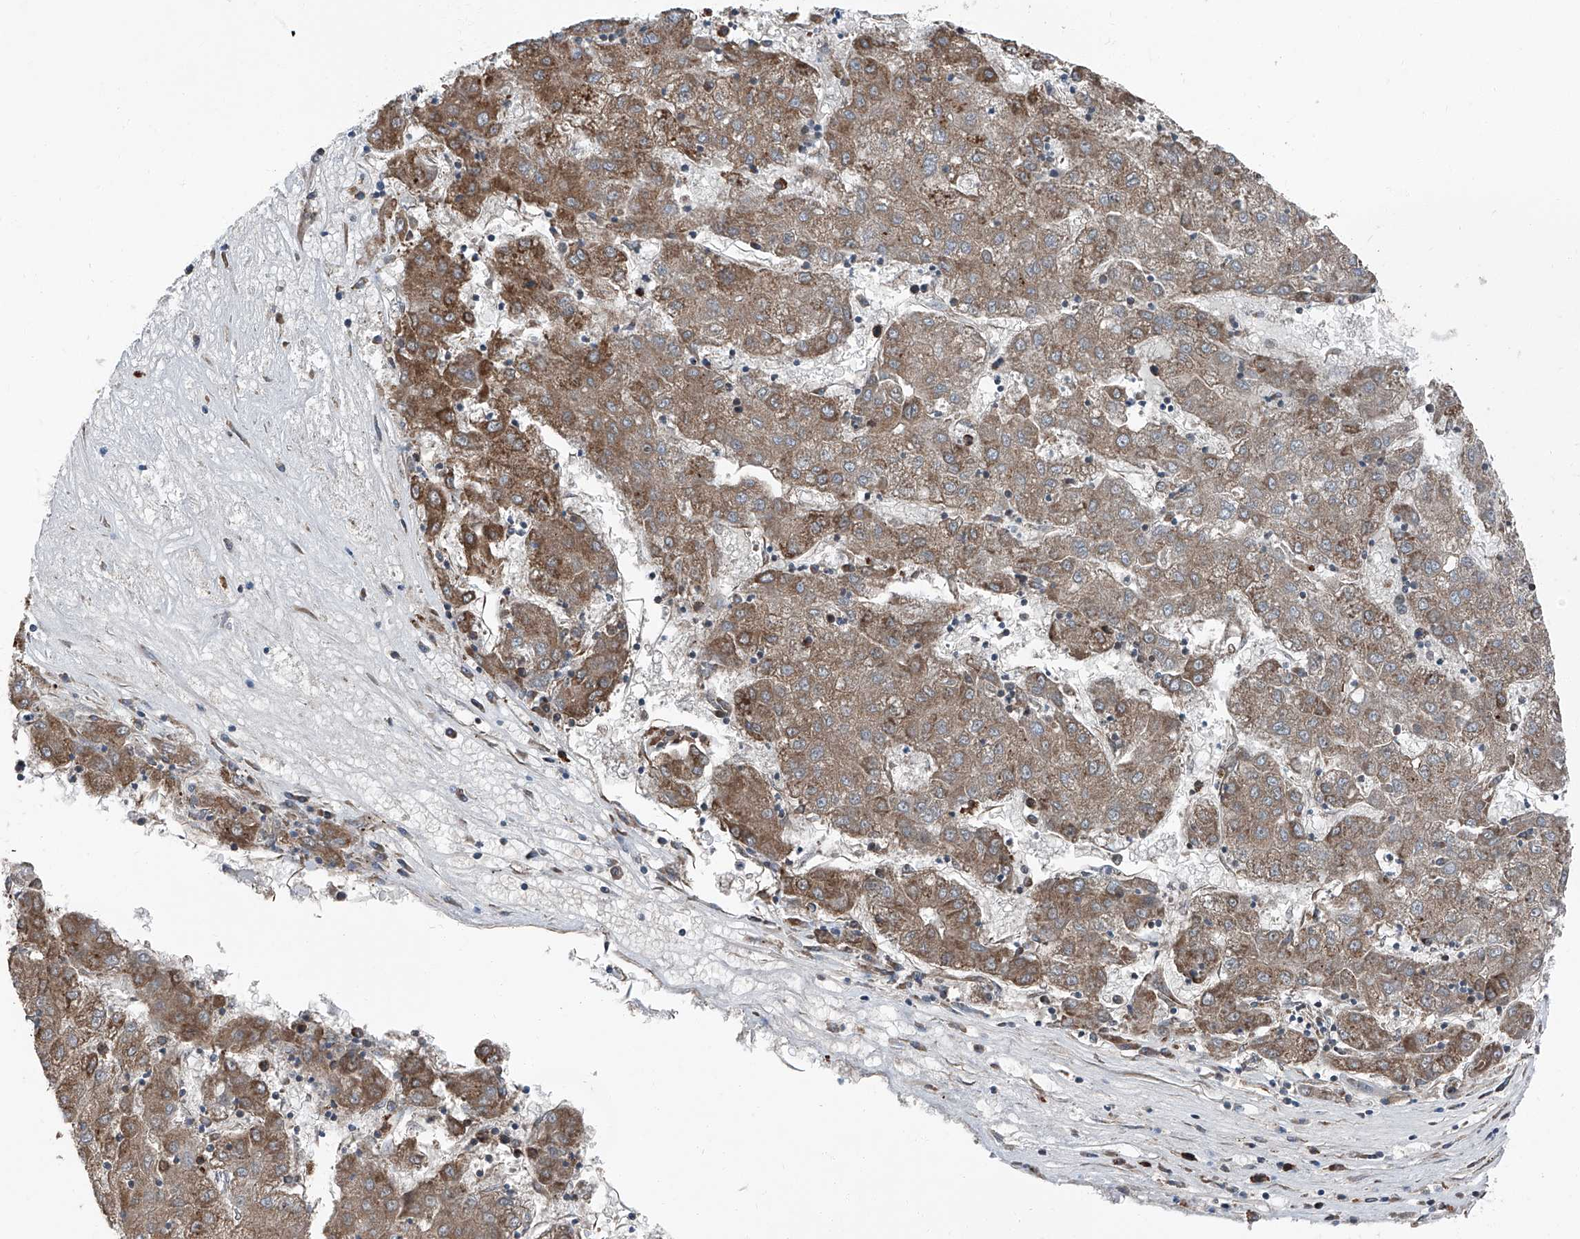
{"staining": {"intensity": "moderate", "quantity": ">75%", "location": "cytoplasmic/membranous"}, "tissue": "liver cancer", "cell_type": "Tumor cells", "image_type": "cancer", "snomed": [{"axis": "morphology", "description": "Carcinoma, Hepatocellular, NOS"}, {"axis": "topography", "description": "Liver"}], "caption": "Brown immunohistochemical staining in human hepatocellular carcinoma (liver) exhibits moderate cytoplasmic/membranous positivity in approximately >75% of tumor cells. (Stains: DAB (3,3'-diaminobenzidine) in brown, nuclei in blue, Microscopy: brightfield microscopy at high magnification).", "gene": "LIMK1", "patient": {"sex": "male", "age": 72}}